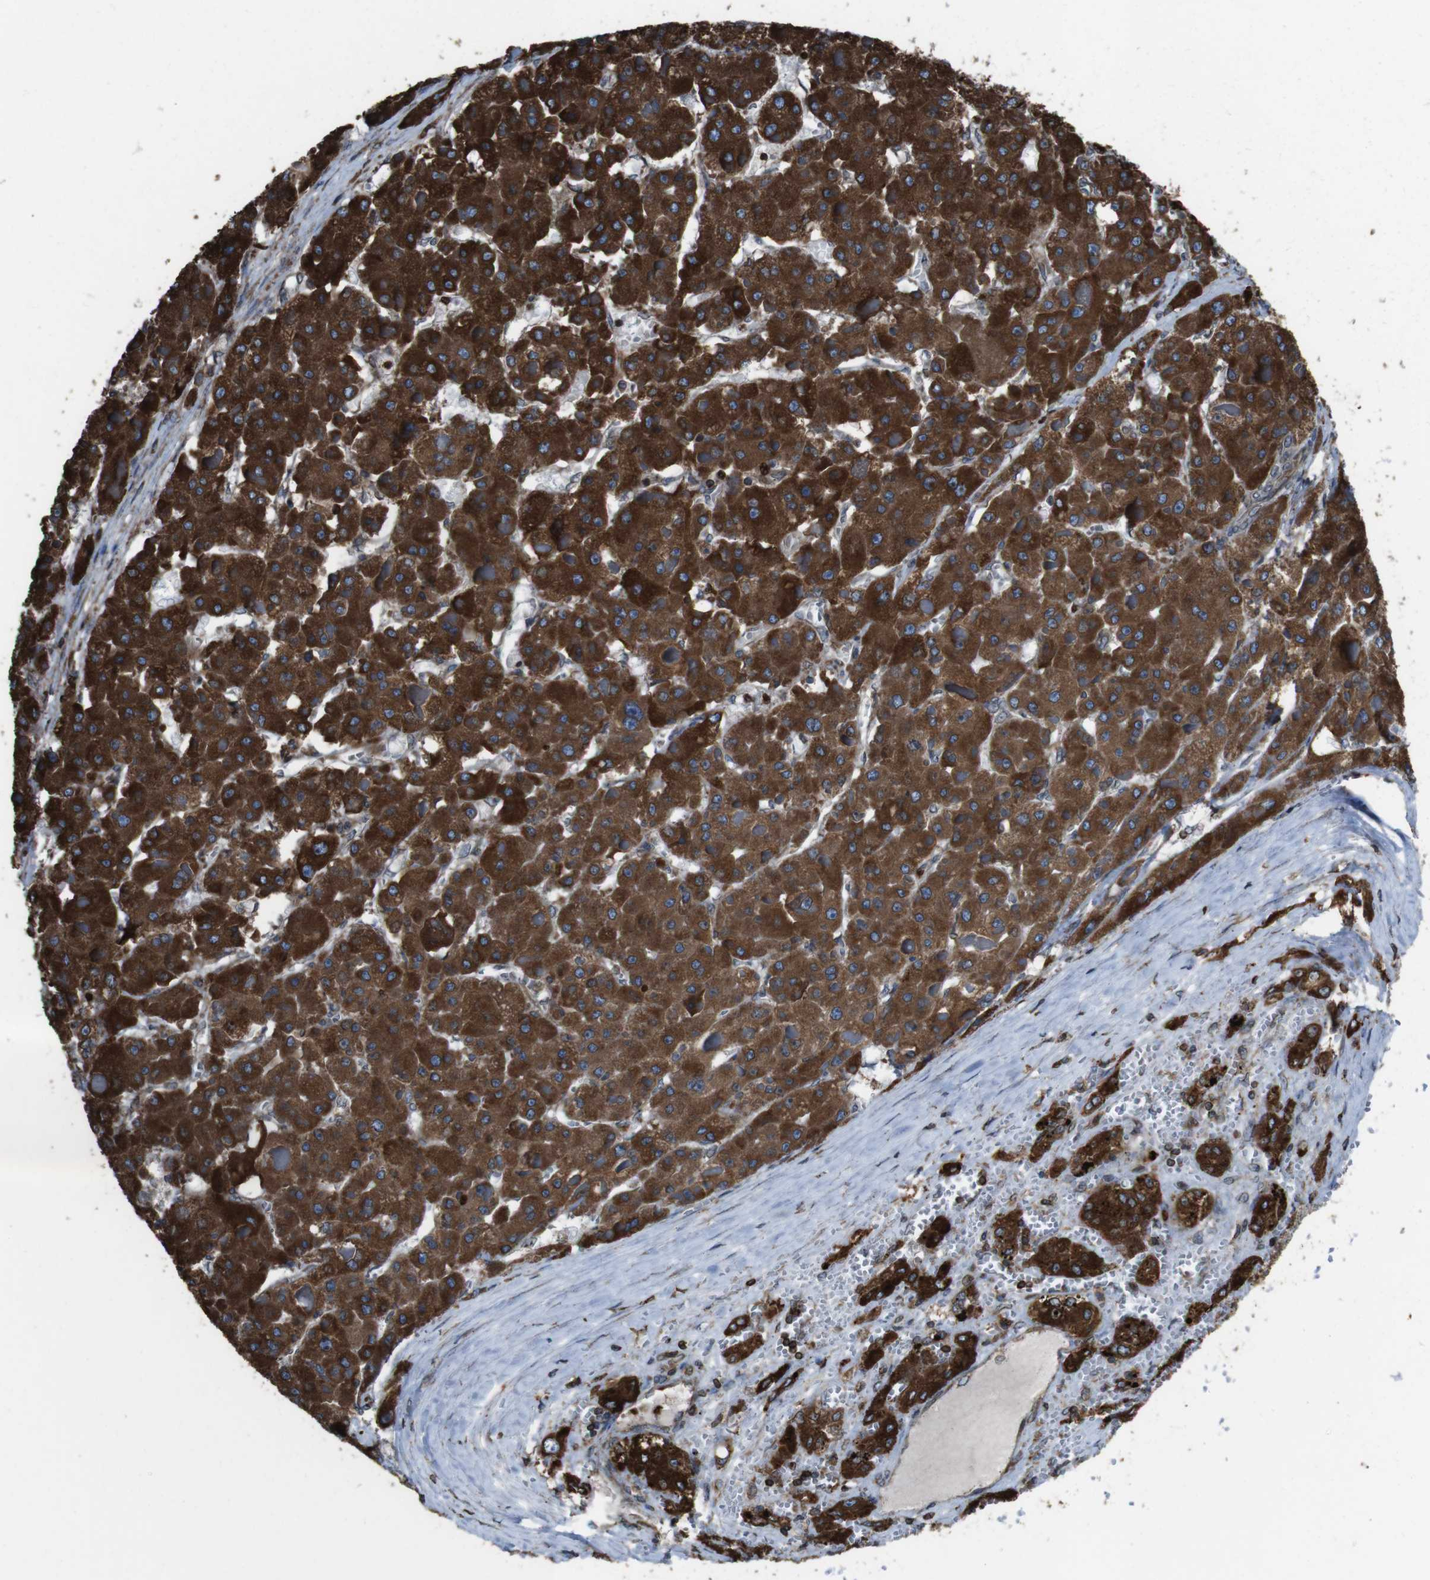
{"staining": {"intensity": "strong", "quantity": ">75%", "location": "cytoplasmic/membranous"}, "tissue": "liver cancer", "cell_type": "Tumor cells", "image_type": "cancer", "snomed": [{"axis": "morphology", "description": "Carcinoma, Hepatocellular, NOS"}, {"axis": "topography", "description": "Liver"}], "caption": "Liver cancer was stained to show a protein in brown. There is high levels of strong cytoplasmic/membranous staining in about >75% of tumor cells.", "gene": "APMAP", "patient": {"sex": "female", "age": 73}}